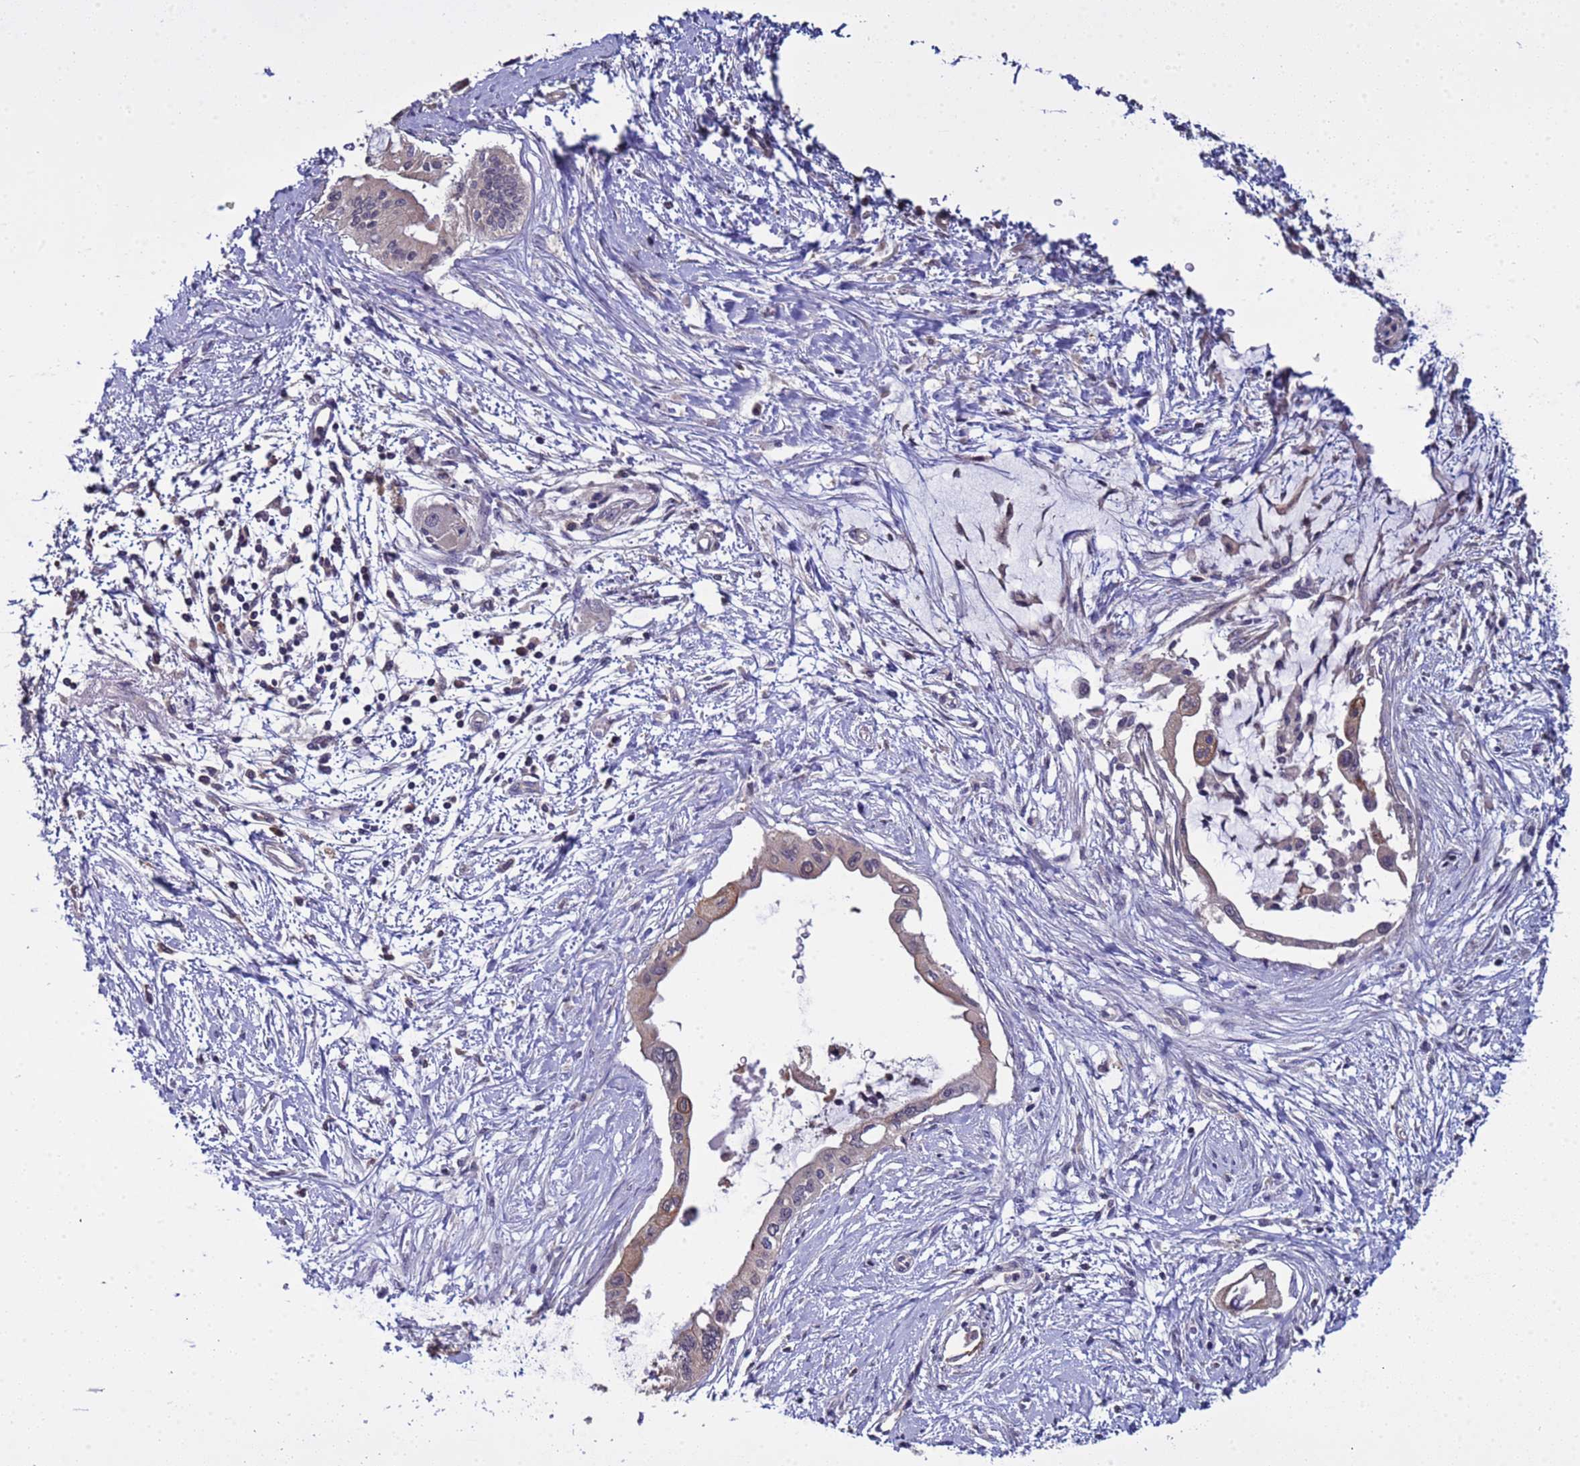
{"staining": {"intensity": "weak", "quantity": "<25%", "location": "cytoplasmic/membranous"}, "tissue": "pancreatic cancer", "cell_type": "Tumor cells", "image_type": "cancer", "snomed": [{"axis": "morphology", "description": "Adenocarcinoma, NOS"}, {"axis": "topography", "description": "Pancreas"}], "caption": "DAB (3,3'-diaminobenzidine) immunohistochemical staining of adenocarcinoma (pancreatic) demonstrates no significant expression in tumor cells.", "gene": "ELMOD2", "patient": {"sex": "male", "age": 46}}